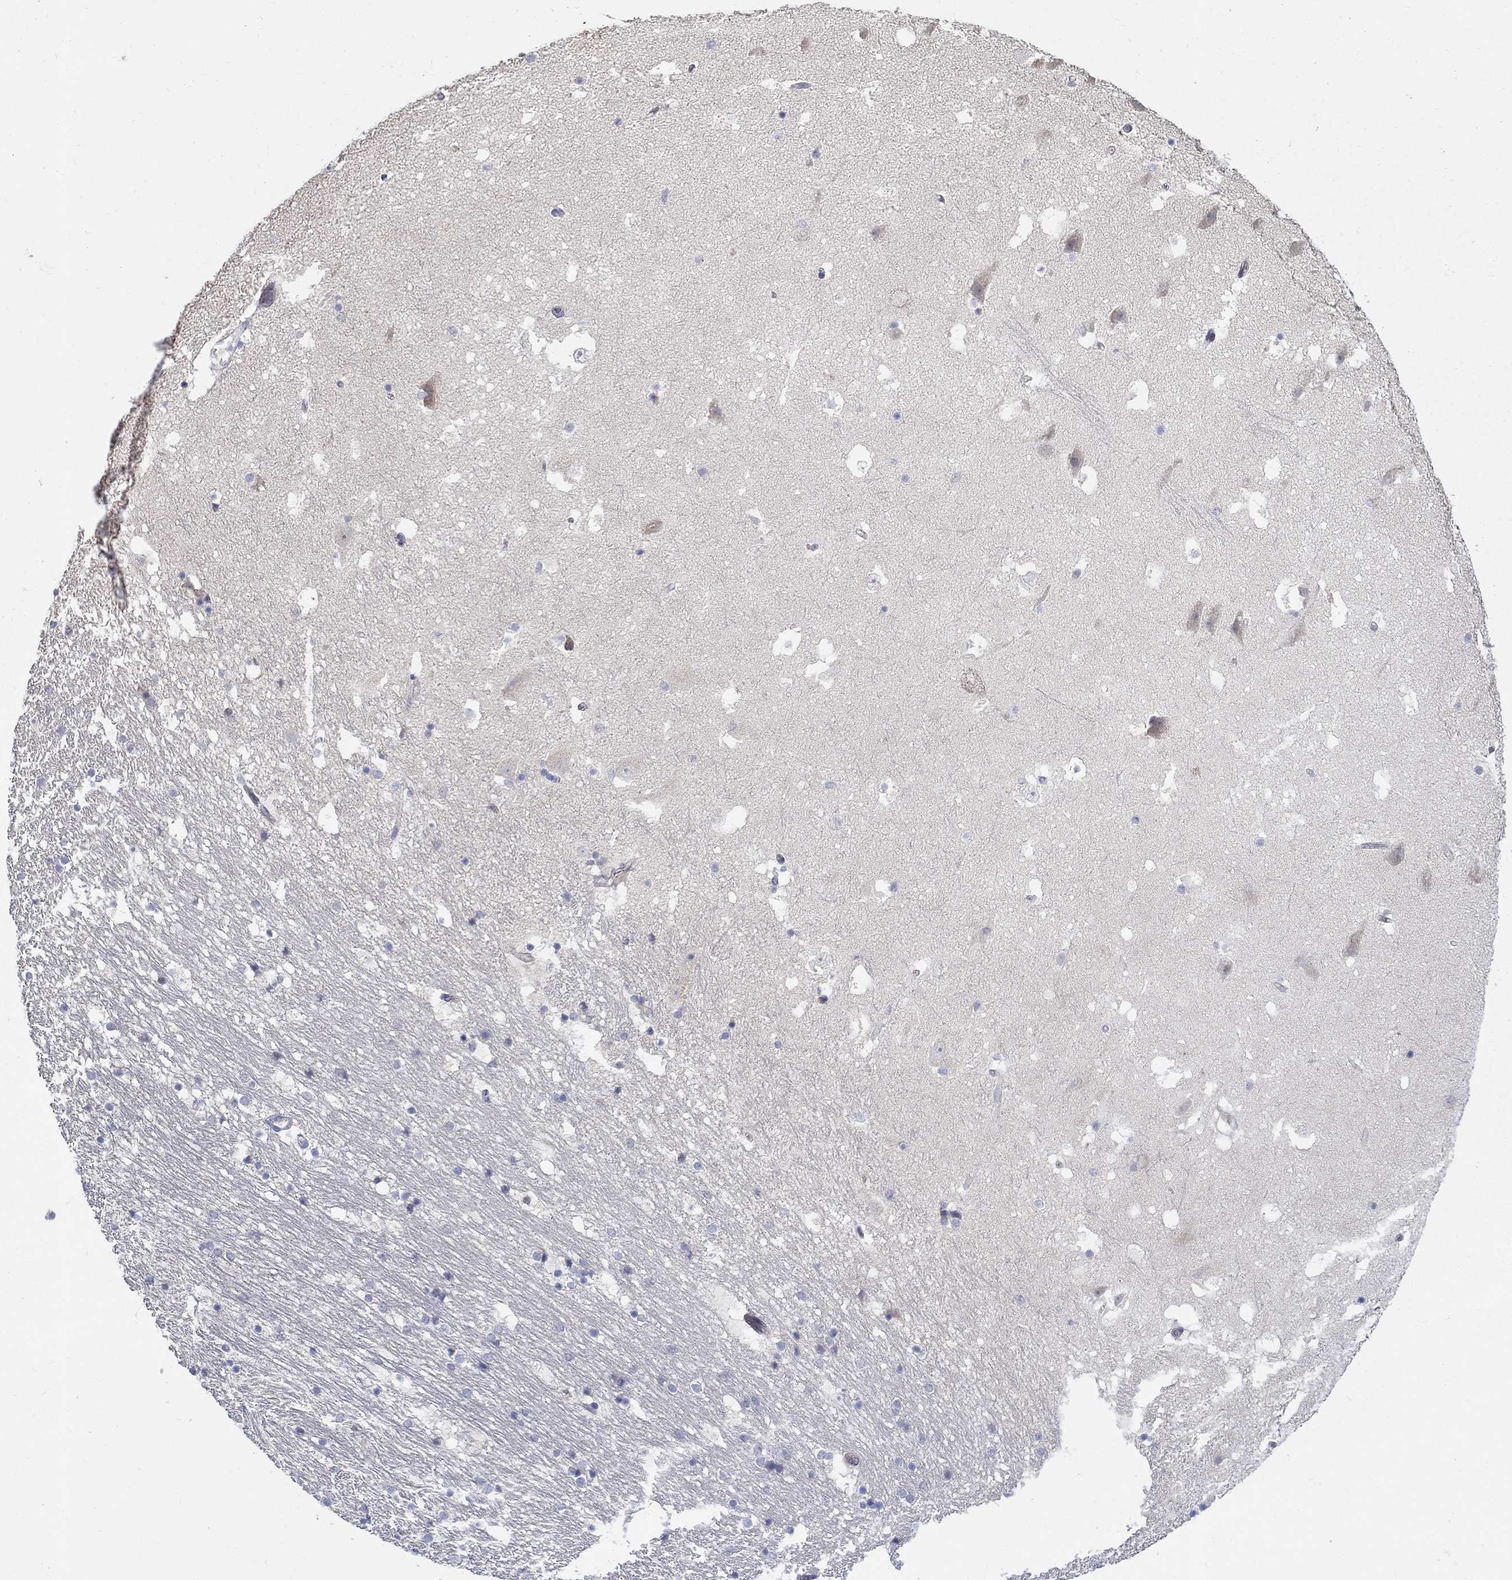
{"staining": {"intensity": "negative", "quantity": "none", "location": "none"}, "tissue": "hippocampus", "cell_type": "Glial cells", "image_type": "normal", "snomed": [{"axis": "morphology", "description": "Normal tissue, NOS"}, {"axis": "topography", "description": "Hippocampus"}], "caption": "Photomicrograph shows no protein staining in glial cells of benign hippocampus. Brightfield microscopy of immunohistochemistry stained with DAB (3,3'-diaminobenzidine) (brown) and hematoxylin (blue), captured at high magnification.", "gene": "ABCA4", "patient": {"sex": "male", "age": 51}}